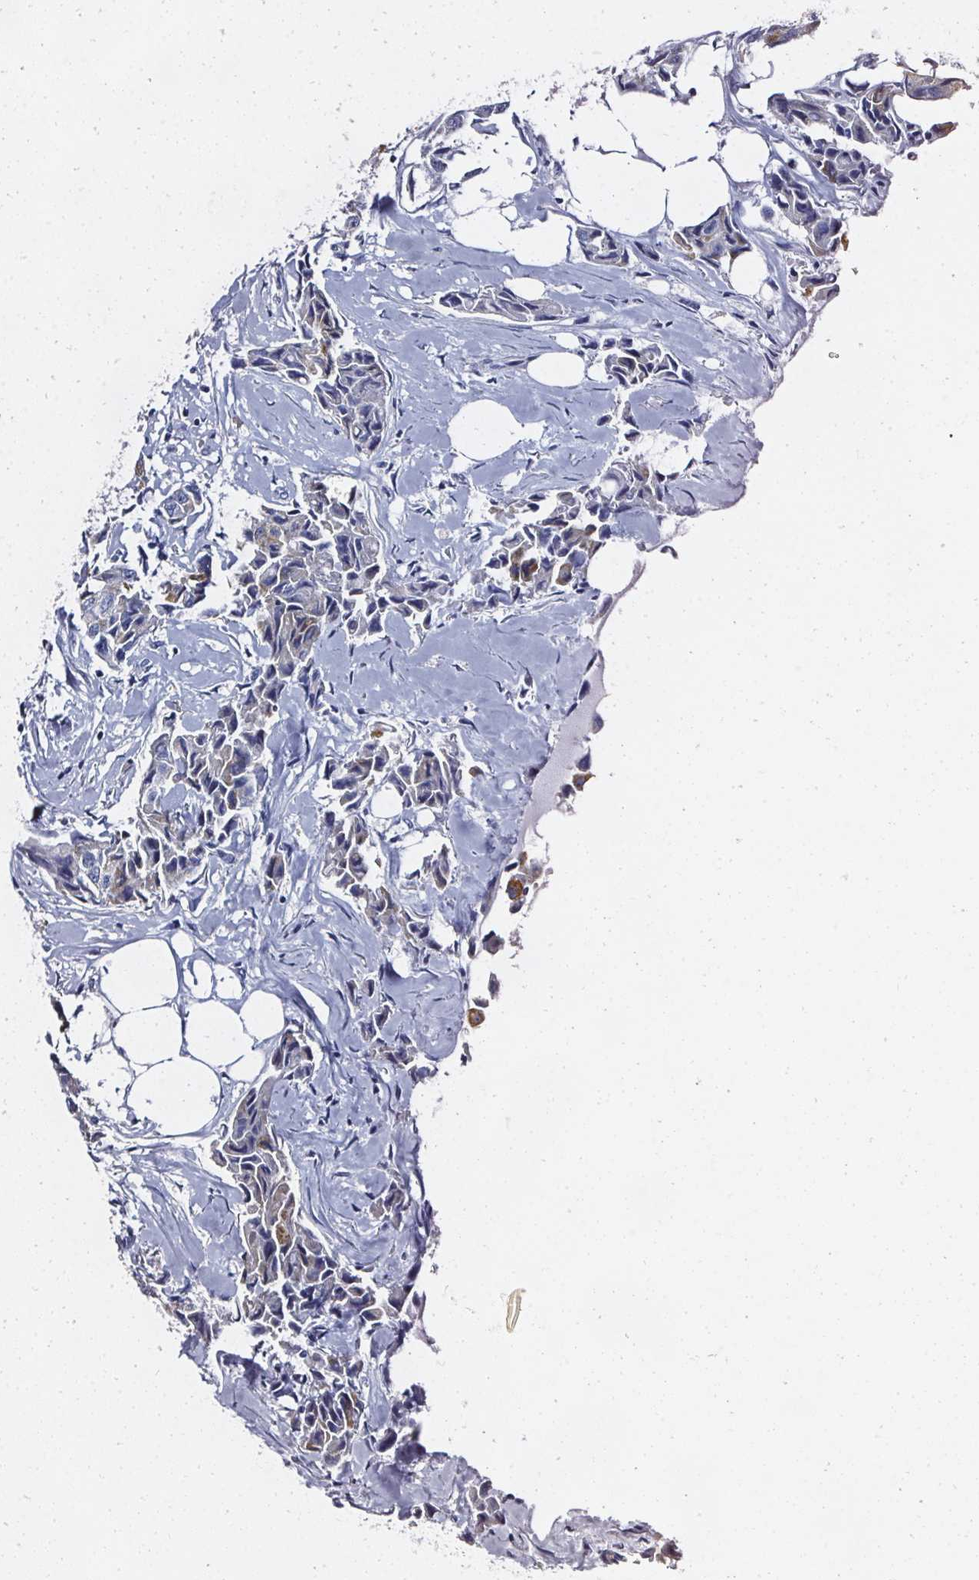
{"staining": {"intensity": "weak", "quantity": "<25%", "location": "cytoplasmic/membranous"}, "tissue": "breast cancer", "cell_type": "Tumor cells", "image_type": "cancer", "snomed": [{"axis": "morphology", "description": "Duct carcinoma"}, {"axis": "topography", "description": "Breast"}, {"axis": "topography", "description": "Lymph node"}], "caption": "An IHC histopathology image of breast intraductal carcinoma is shown. There is no staining in tumor cells of breast intraductal carcinoma.", "gene": "ELAVL2", "patient": {"sex": "female", "age": 80}}